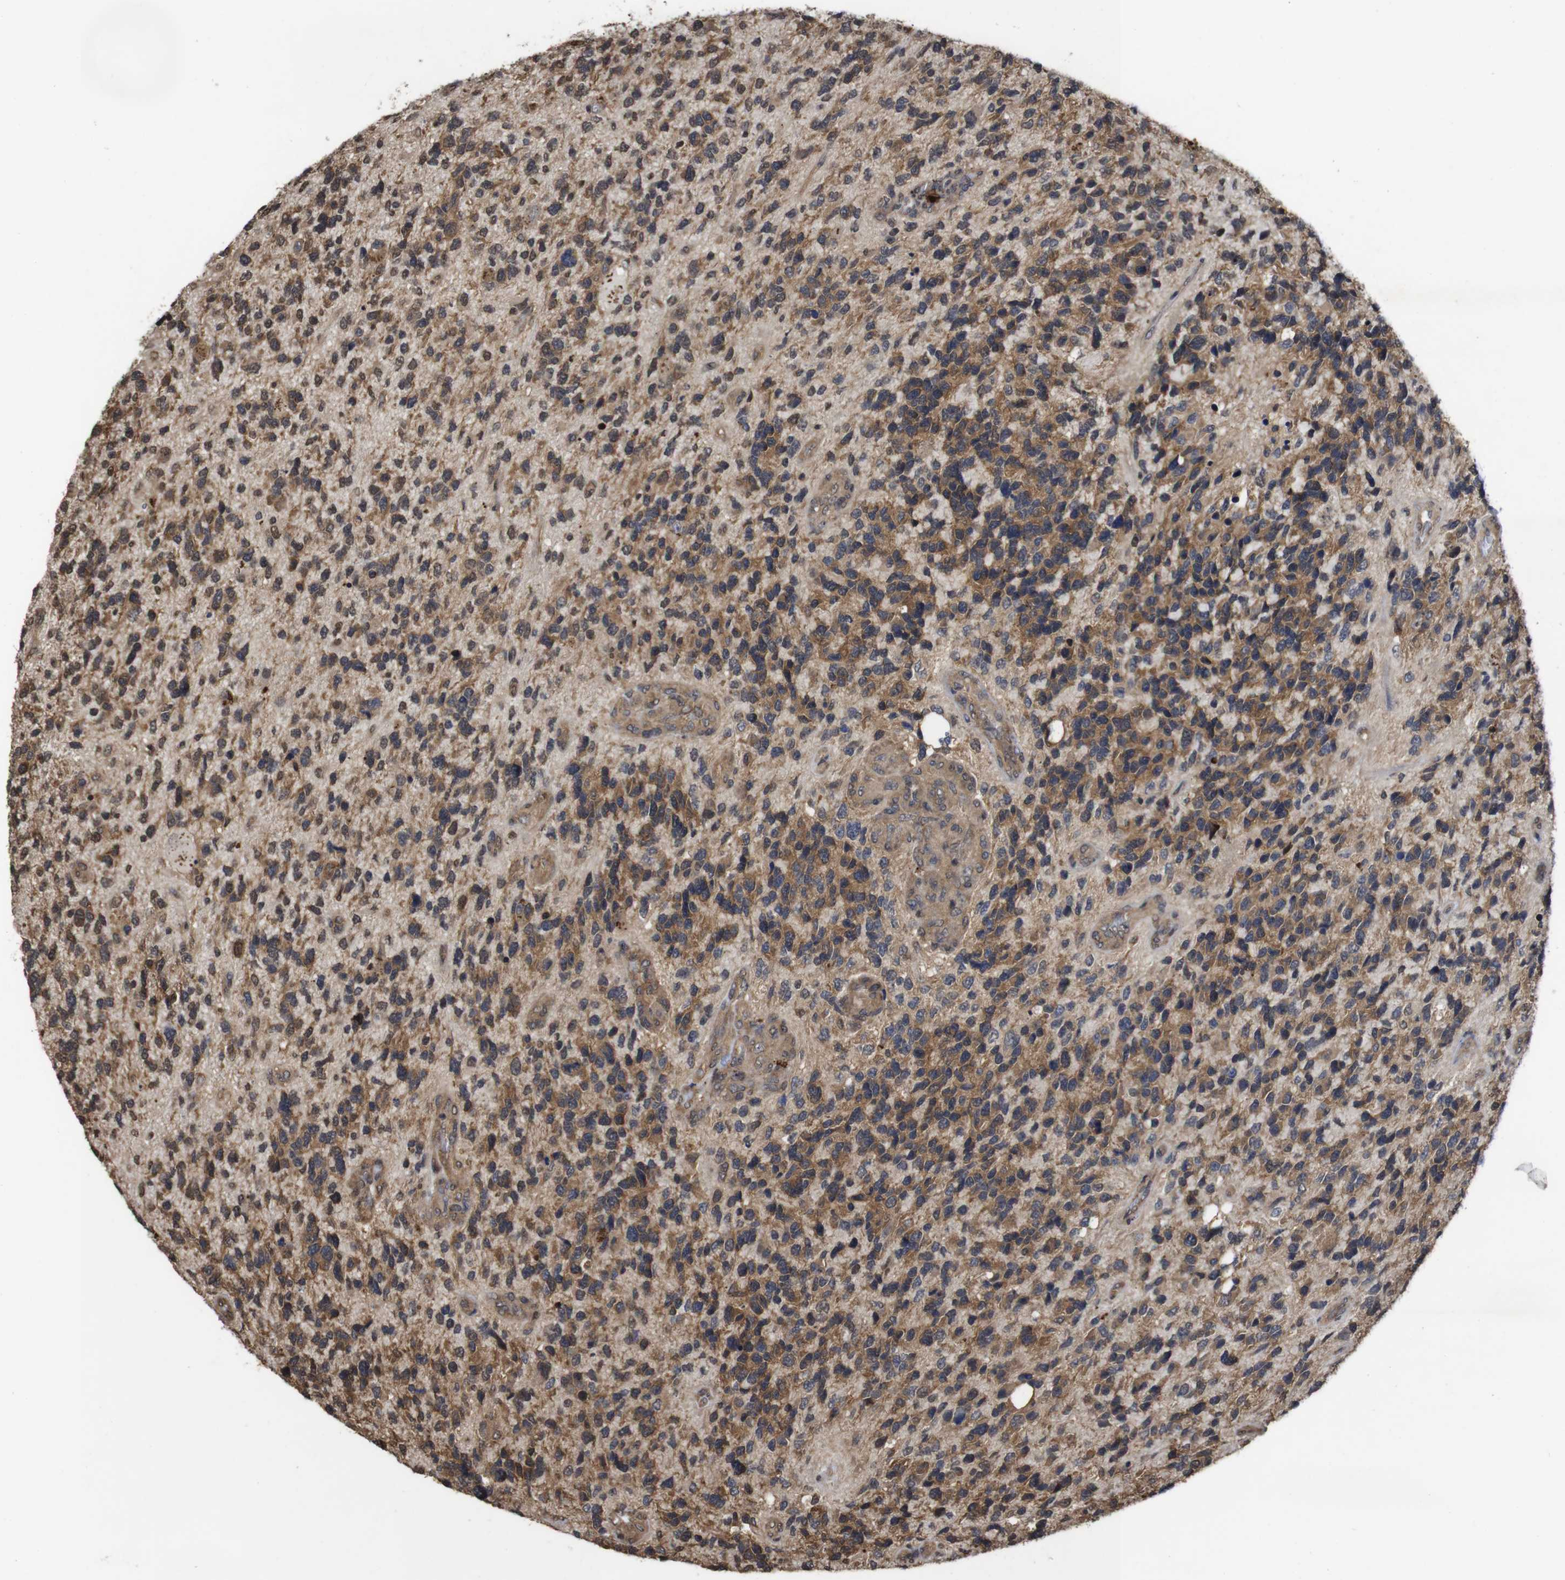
{"staining": {"intensity": "moderate", "quantity": ">75%", "location": "cytoplasmic/membranous,nuclear"}, "tissue": "glioma", "cell_type": "Tumor cells", "image_type": "cancer", "snomed": [{"axis": "morphology", "description": "Glioma, malignant, High grade"}, {"axis": "topography", "description": "Brain"}], "caption": "Glioma stained with a brown dye reveals moderate cytoplasmic/membranous and nuclear positive expression in about >75% of tumor cells.", "gene": "SUMO3", "patient": {"sex": "female", "age": 58}}